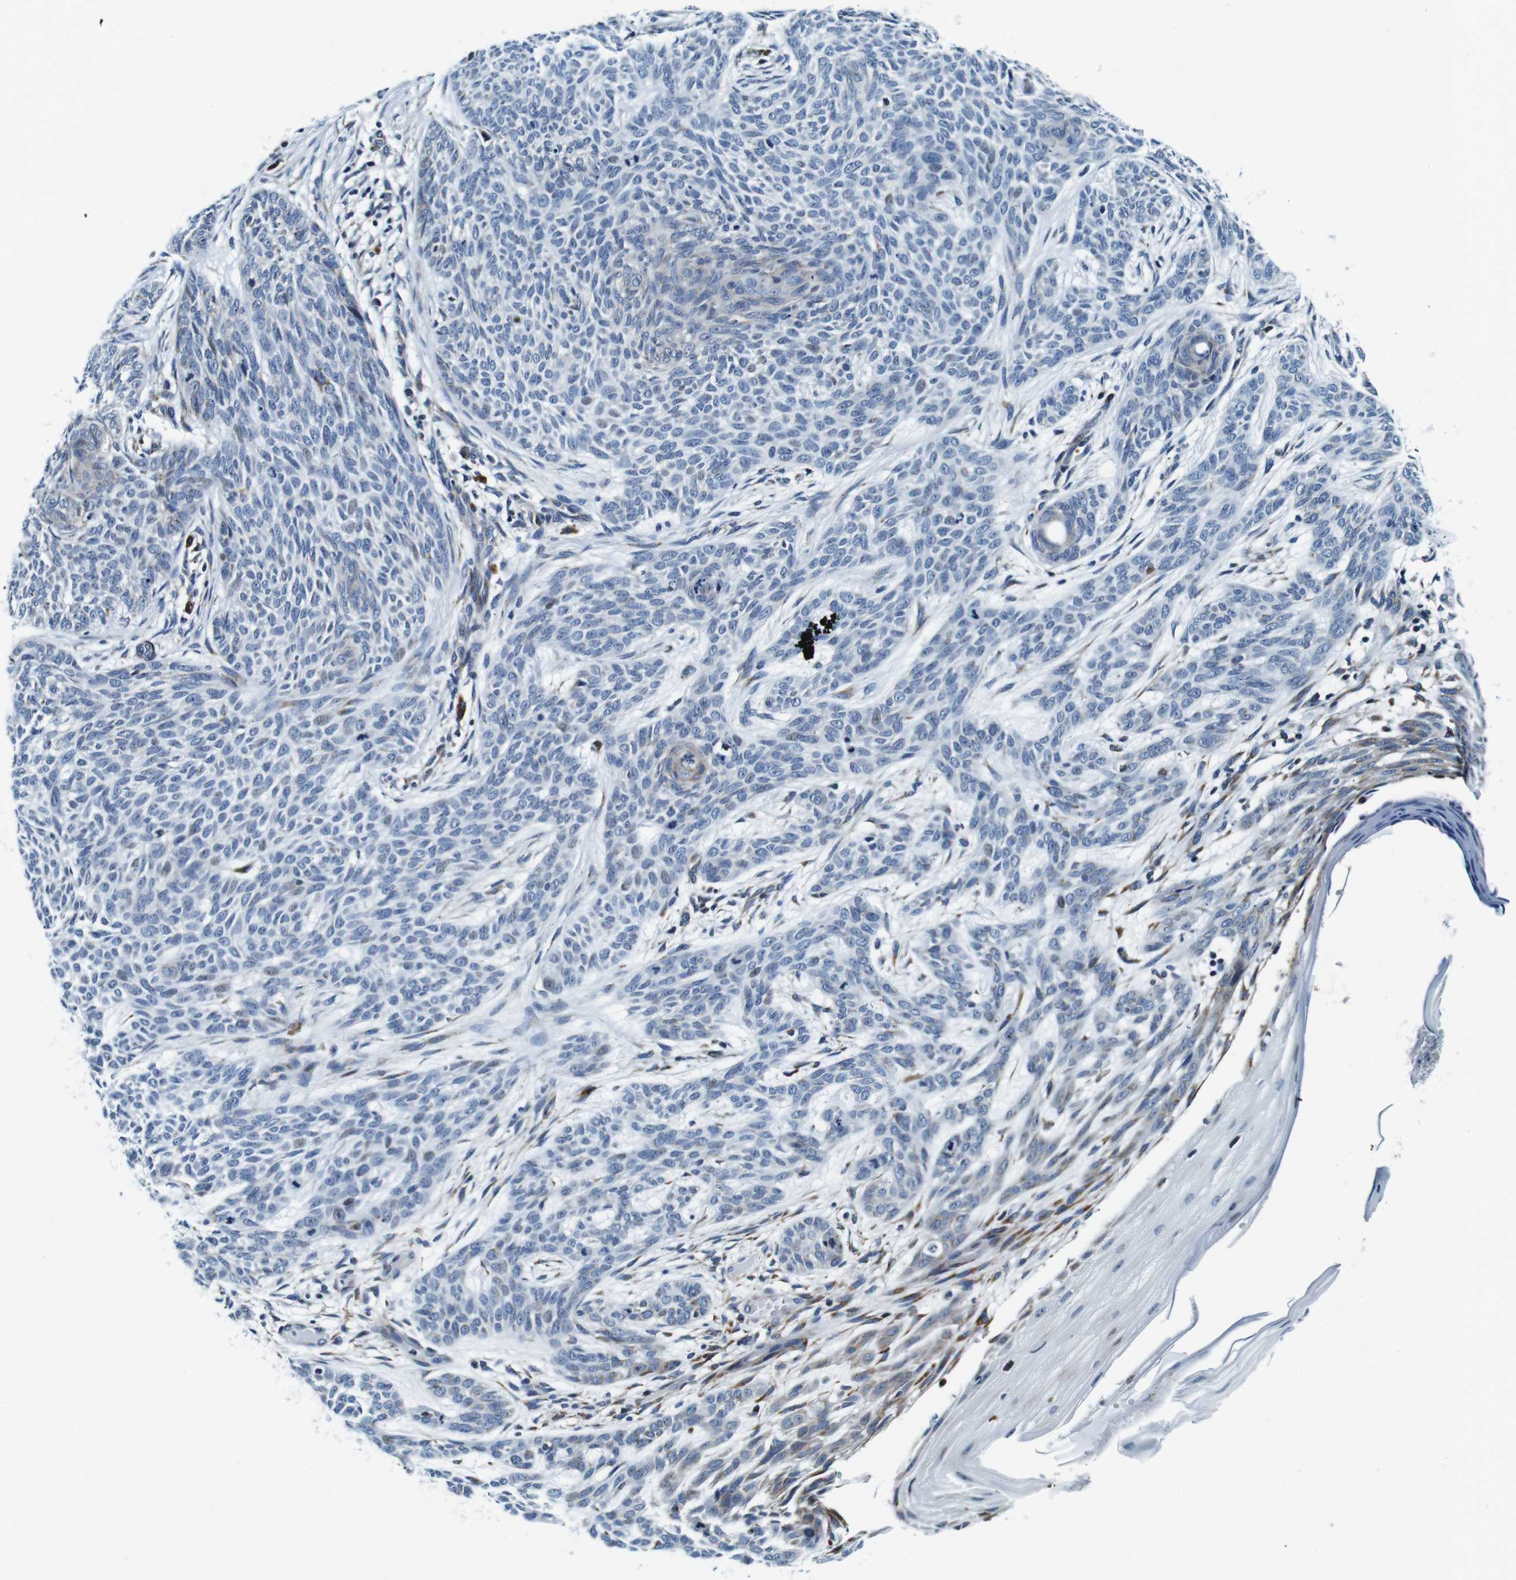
{"staining": {"intensity": "negative", "quantity": "none", "location": "none"}, "tissue": "skin cancer", "cell_type": "Tumor cells", "image_type": "cancer", "snomed": [{"axis": "morphology", "description": "Basal cell carcinoma"}, {"axis": "topography", "description": "Skin"}], "caption": "An immunohistochemistry (IHC) micrograph of skin basal cell carcinoma is shown. There is no staining in tumor cells of skin basal cell carcinoma.", "gene": "FAR2", "patient": {"sex": "female", "age": 59}}